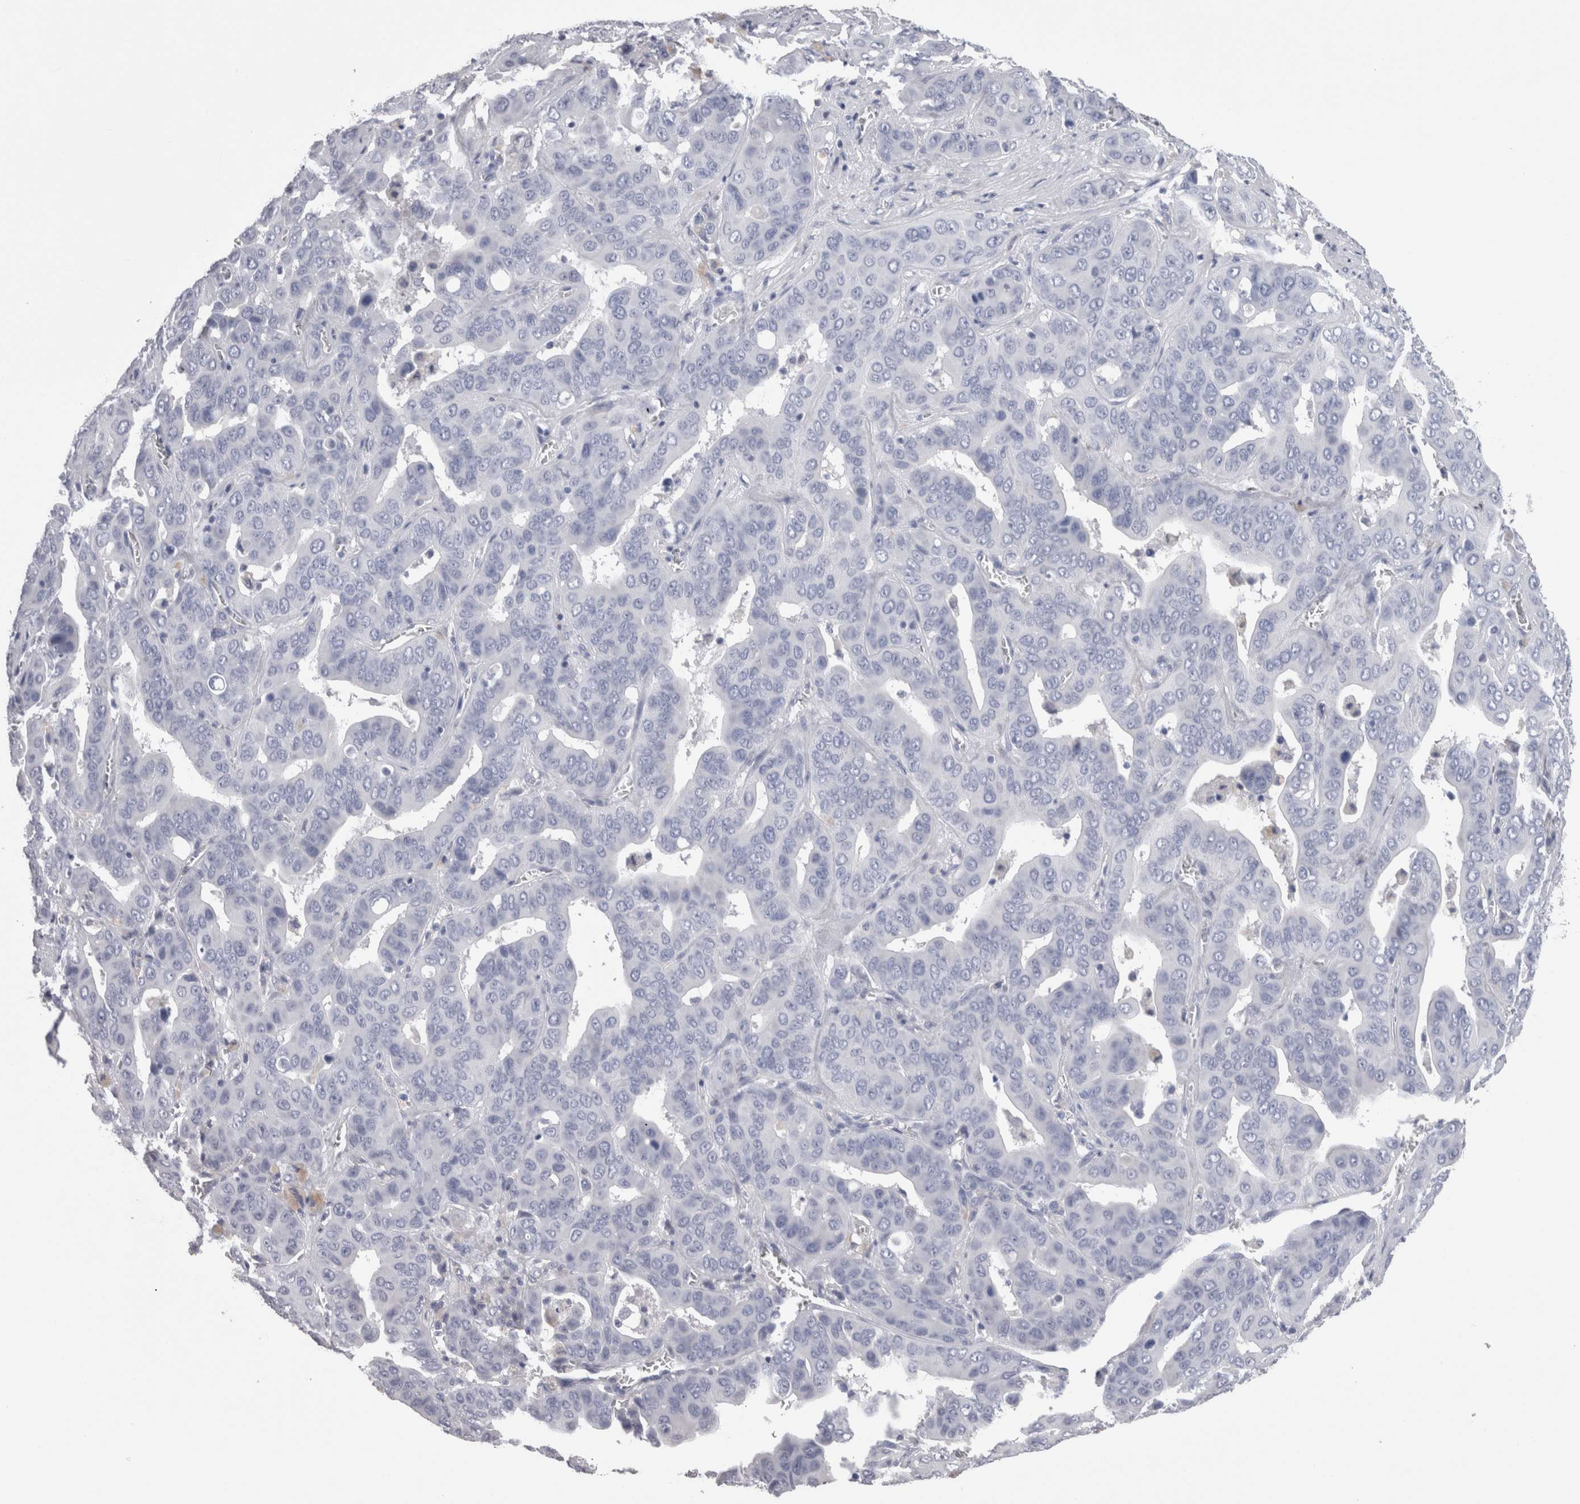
{"staining": {"intensity": "negative", "quantity": "none", "location": "none"}, "tissue": "liver cancer", "cell_type": "Tumor cells", "image_type": "cancer", "snomed": [{"axis": "morphology", "description": "Cholangiocarcinoma"}, {"axis": "topography", "description": "Liver"}], "caption": "Histopathology image shows no protein positivity in tumor cells of liver cholangiocarcinoma tissue.", "gene": "CA8", "patient": {"sex": "female", "age": 52}}